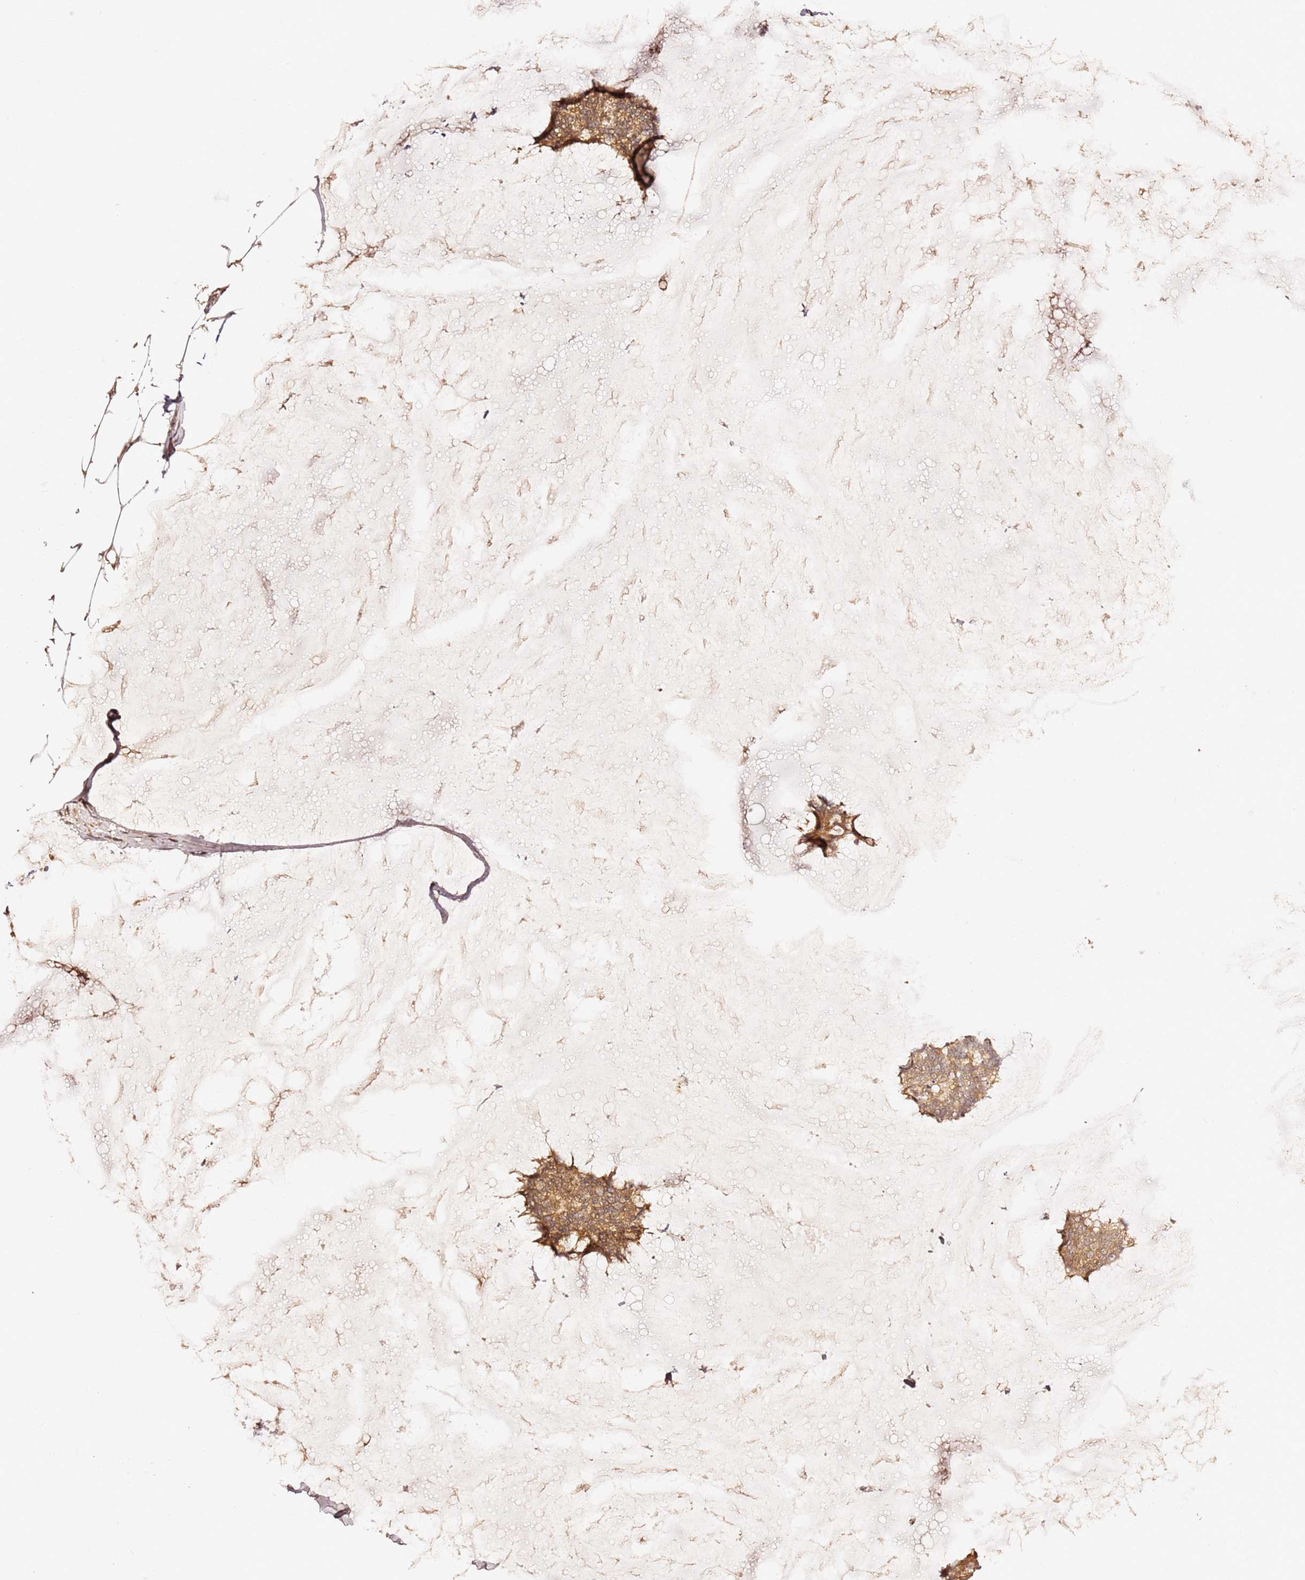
{"staining": {"intensity": "moderate", "quantity": ">75%", "location": "cytoplasmic/membranous"}, "tissue": "breast cancer", "cell_type": "Tumor cells", "image_type": "cancer", "snomed": [{"axis": "morphology", "description": "Duct carcinoma"}, {"axis": "topography", "description": "Breast"}], "caption": "Moderate cytoplasmic/membranous positivity is identified in approximately >75% of tumor cells in breast infiltrating ductal carcinoma.", "gene": "OSBPL2", "patient": {"sex": "female", "age": 93}}